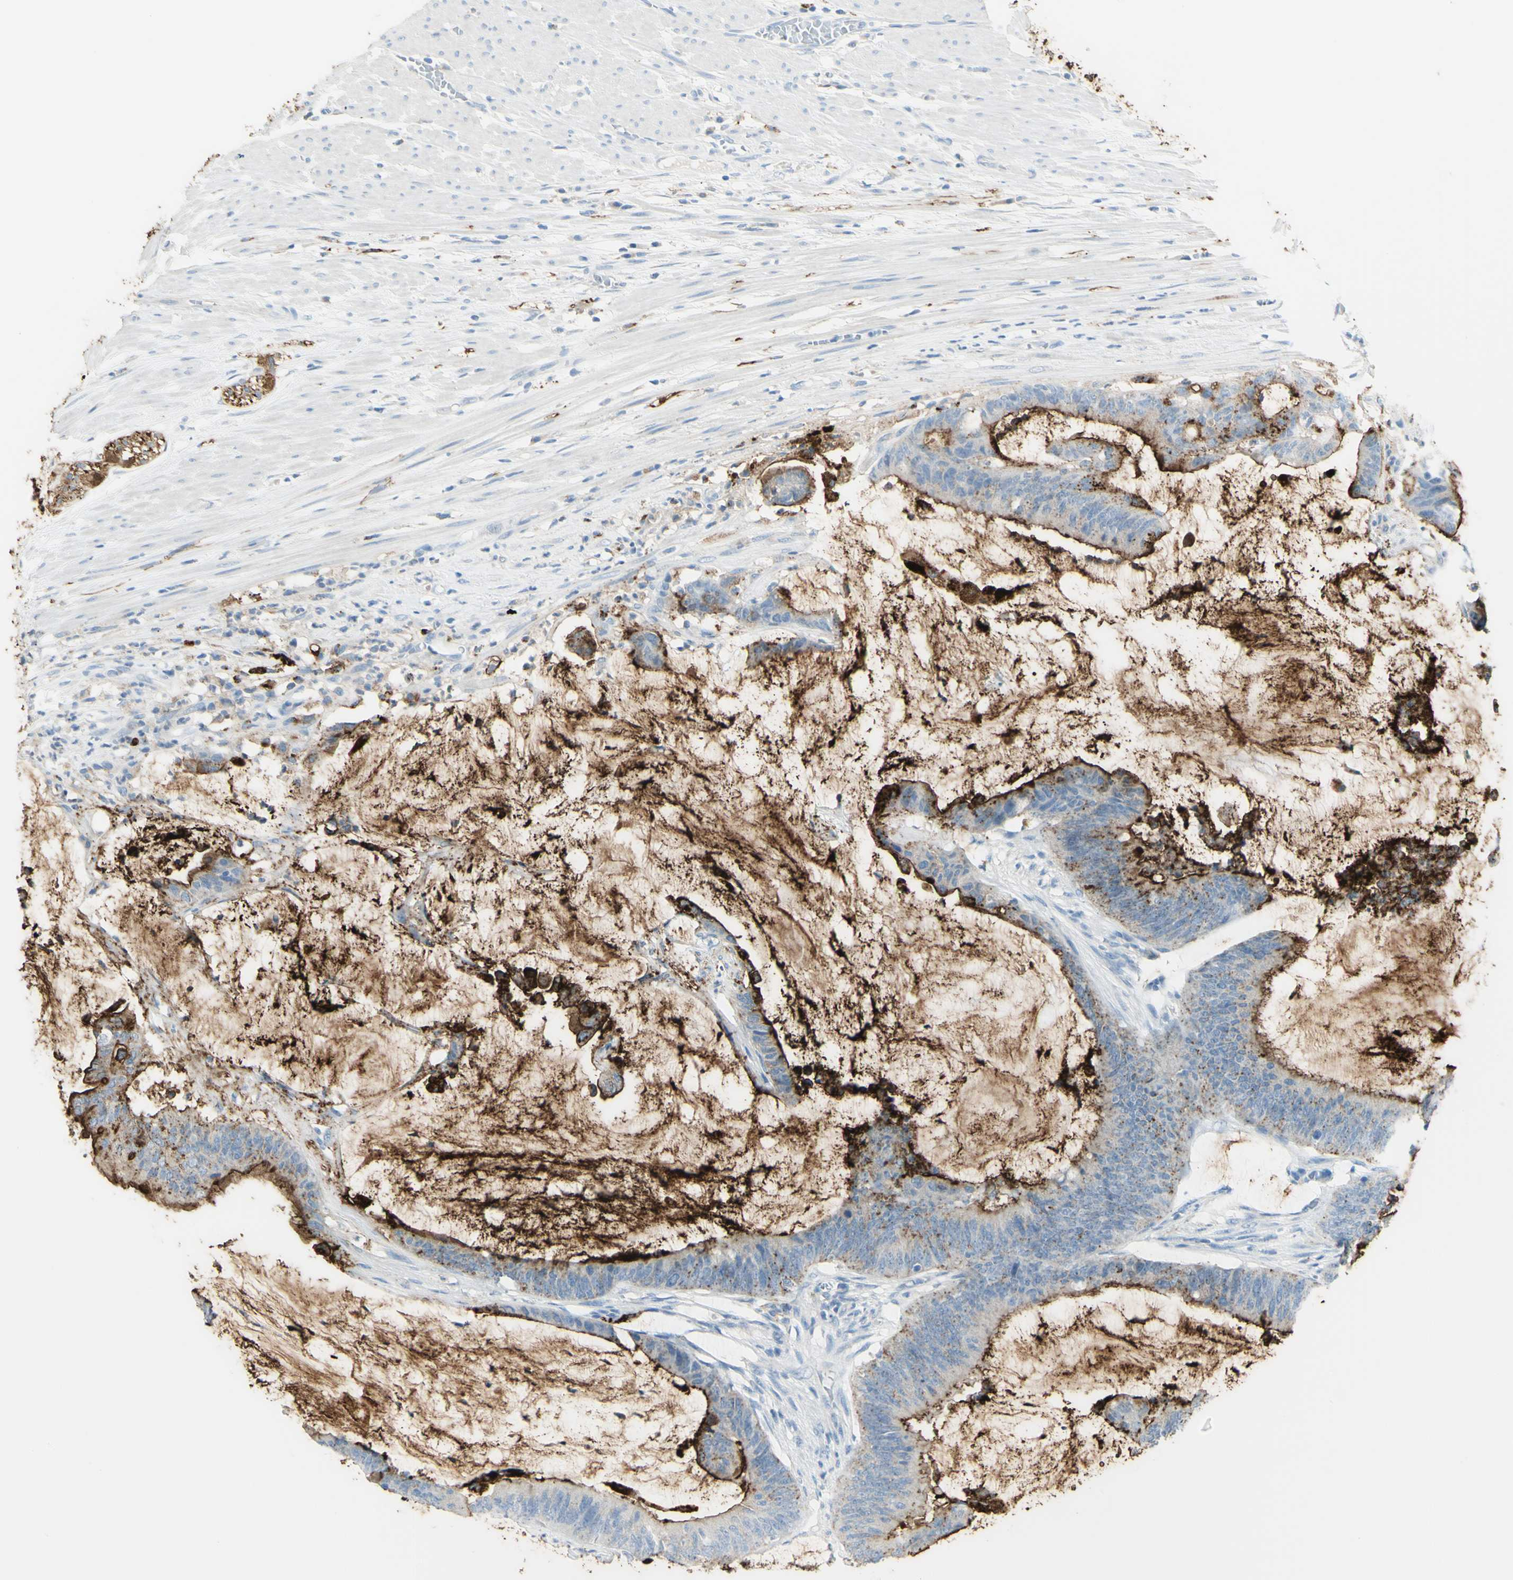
{"staining": {"intensity": "strong", "quantity": "25%-75%", "location": "cytoplasmic/membranous"}, "tissue": "colorectal cancer", "cell_type": "Tumor cells", "image_type": "cancer", "snomed": [{"axis": "morphology", "description": "Adenocarcinoma, NOS"}, {"axis": "topography", "description": "Rectum"}], "caption": "Immunohistochemistry (DAB (3,3'-diaminobenzidine)) staining of human adenocarcinoma (colorectal) demonstrates strong cytoplasmic/membranous protein staining in approximately 25%-75% of tumor cells. The staining was performed using DAB, with brown indicating positive protein expression. Nuclei are stained blue with hematoxylin.", "gene": "TSPAN1", "patient": {"sex": "female", "age": 66}}